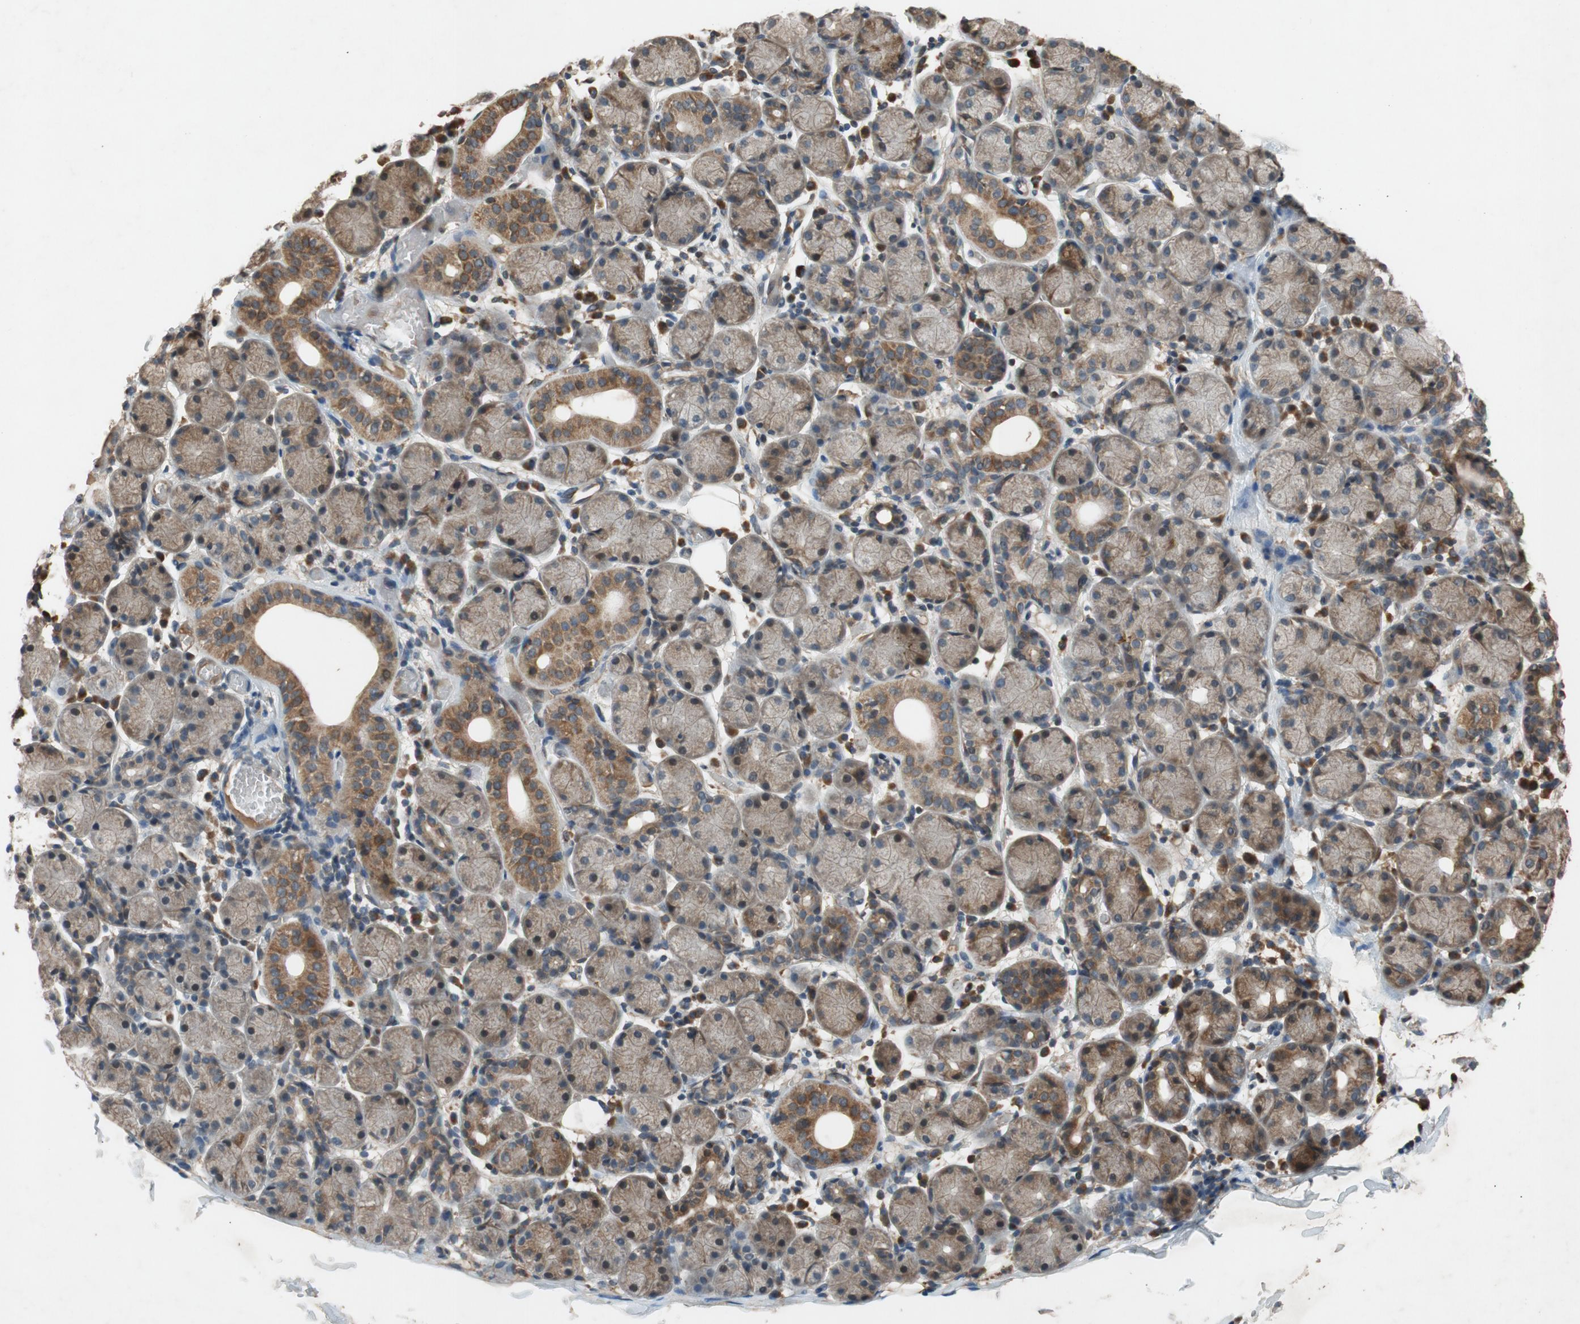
{"staining": {"intensity": "weak", "quantity": ">75%", "location": "cytoplasmic/membranous"}, "tissue": "salivary gland", "cell_type": "Glandular cells", "image_type": "normal", "snomed": [{"axis": "morphology", "description": "Normal tissue, NOS"}, {"axis": "topography", "description": "Salivary gland"}], "caption": "Brown immunohistochemical staining in normal human salivary gland reveals weak cytoplasmic/membranous staining in about >75% of glandular cells.", "gene": "ATP2C1", "patient": {"sex": "female", "age": 24}}